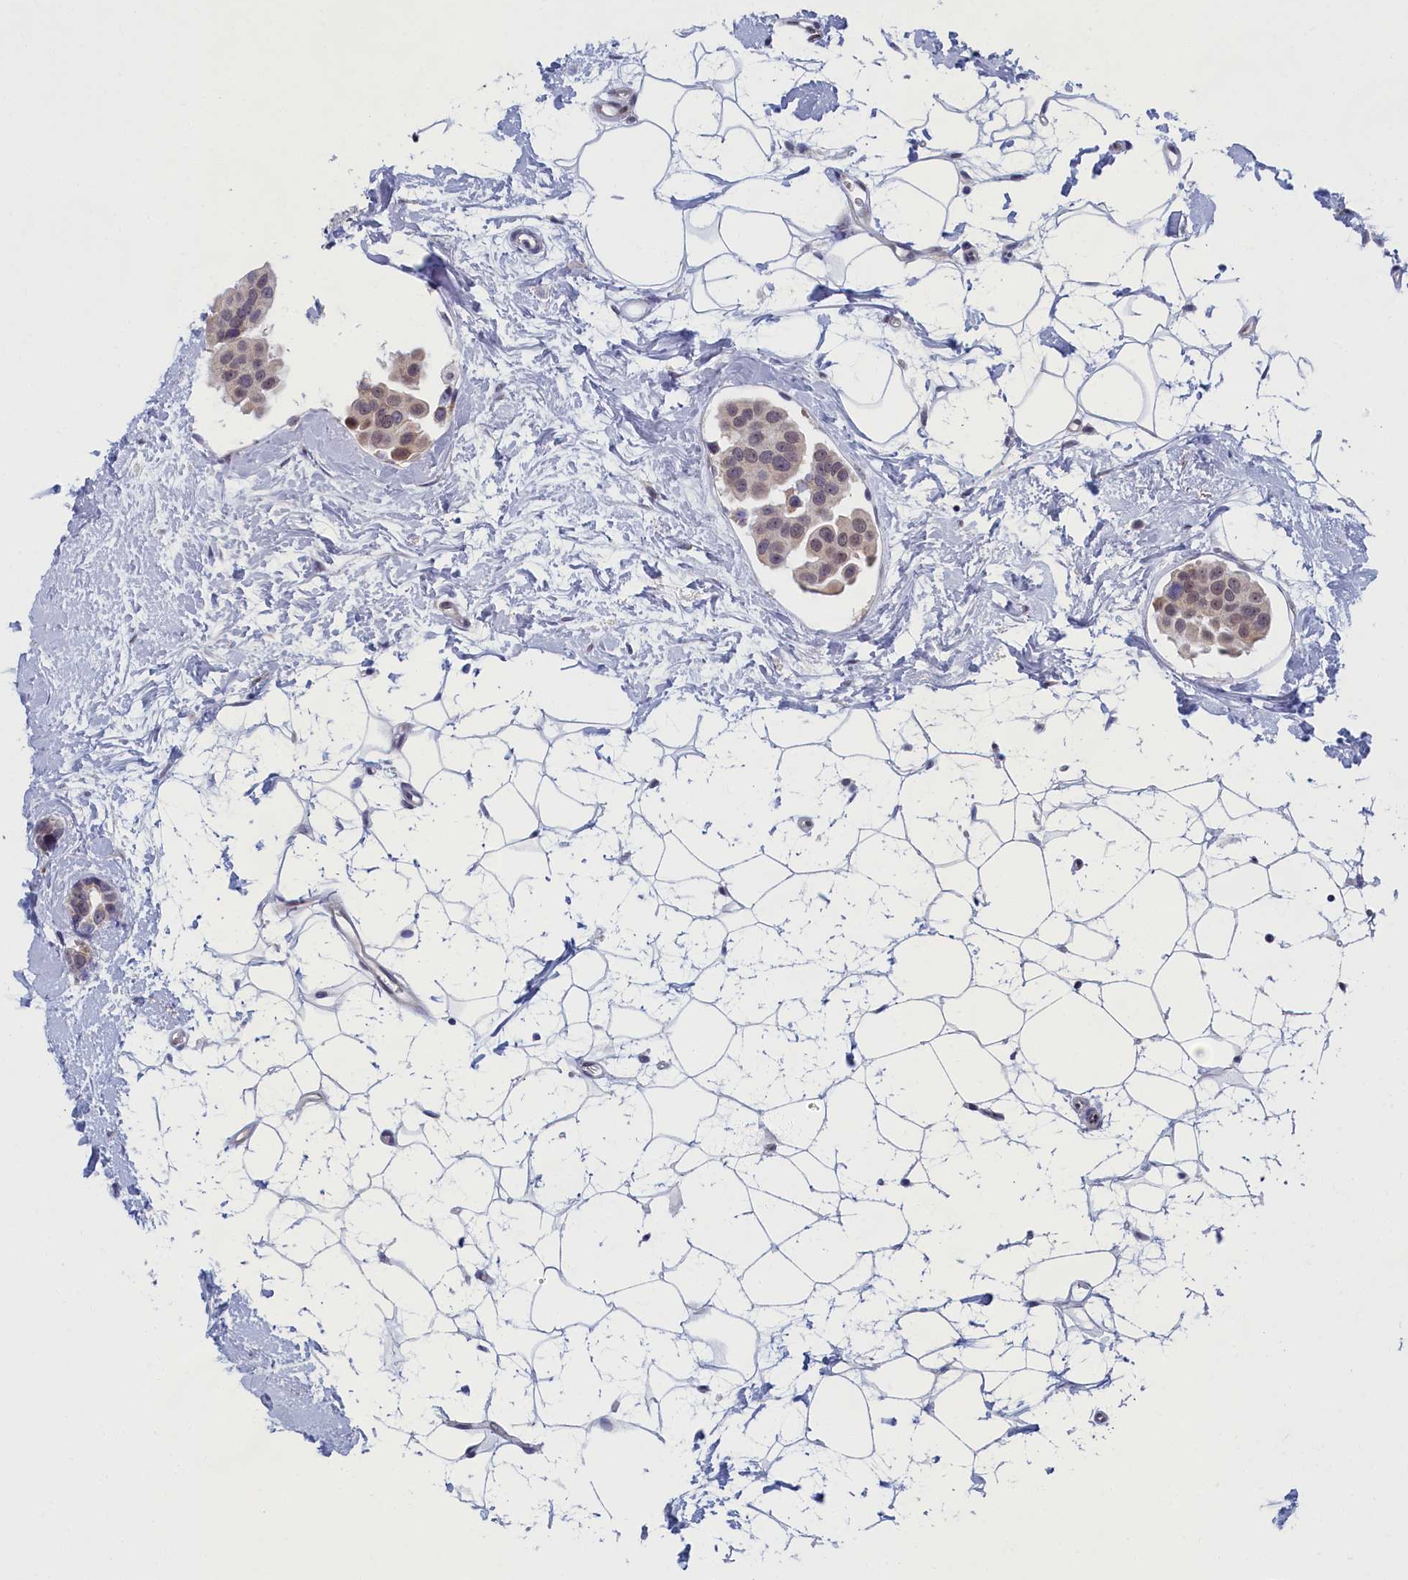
{"staining": {"intensity": "weak", "quantity": "<25%", "location": "nuclear"}, "tissue": "breast cancer", "cell_type": "Tumor cells", "image_type": "cancer", "snomed": [{"axis": "morphology", "description": "Normal tissue, NOS"}, {"axis": "morphology", "description": "Duct carcinoma"}, {"axis": "topography", "description": "Breast"}], "caption": "Immunohistochemistry of human breast cancer demonstrates no staining in tumor cells.", "gene": "DNAJC17", "patient": {"sex": "female", "age": 39}}